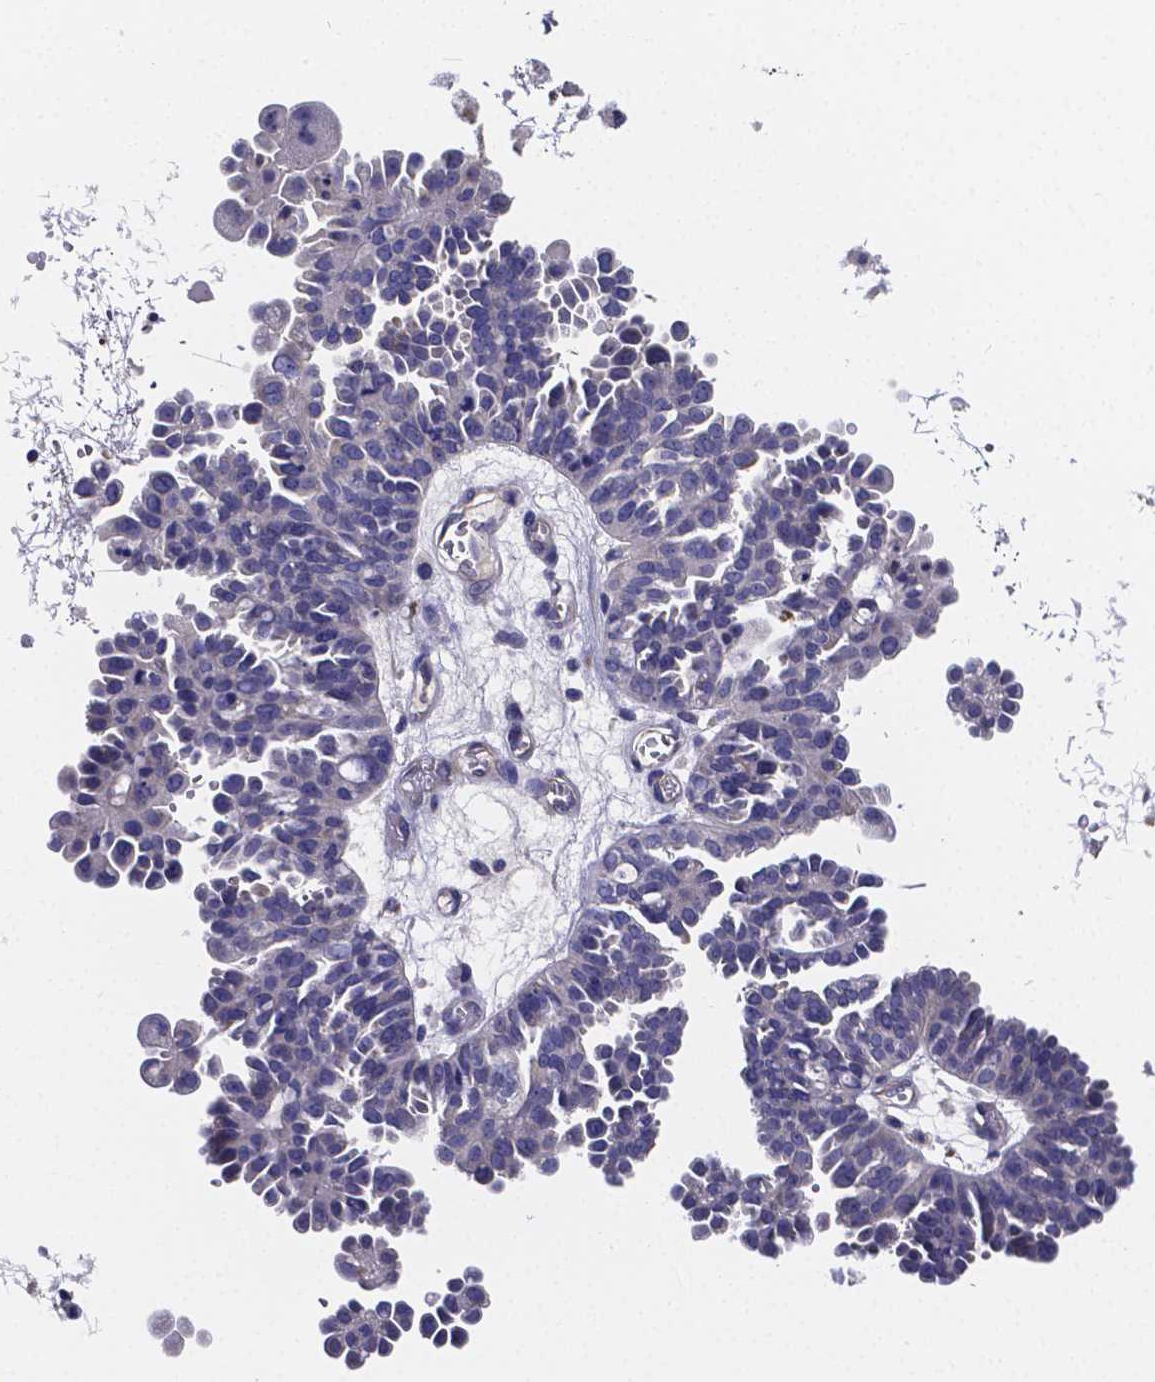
{"staining": {"intensity": "negative", "quantity": "none", "location": "none"}, "tissue": "ovarian cancer", "cell_type": "Tumor cells", "image_type": "cancer", "snomed": [{"axis": "morphology", "description": "Cystadenocarcinoma, serous, NOS"}, {"axis": "topography", "description": "Ovary"}], "caption": "Ovarian cancer was stained to show a protein in brown. There is no significant positivity in tumor cells.", "gene": "SFRP4", "patient": {"sex": "female", "age": 53}}